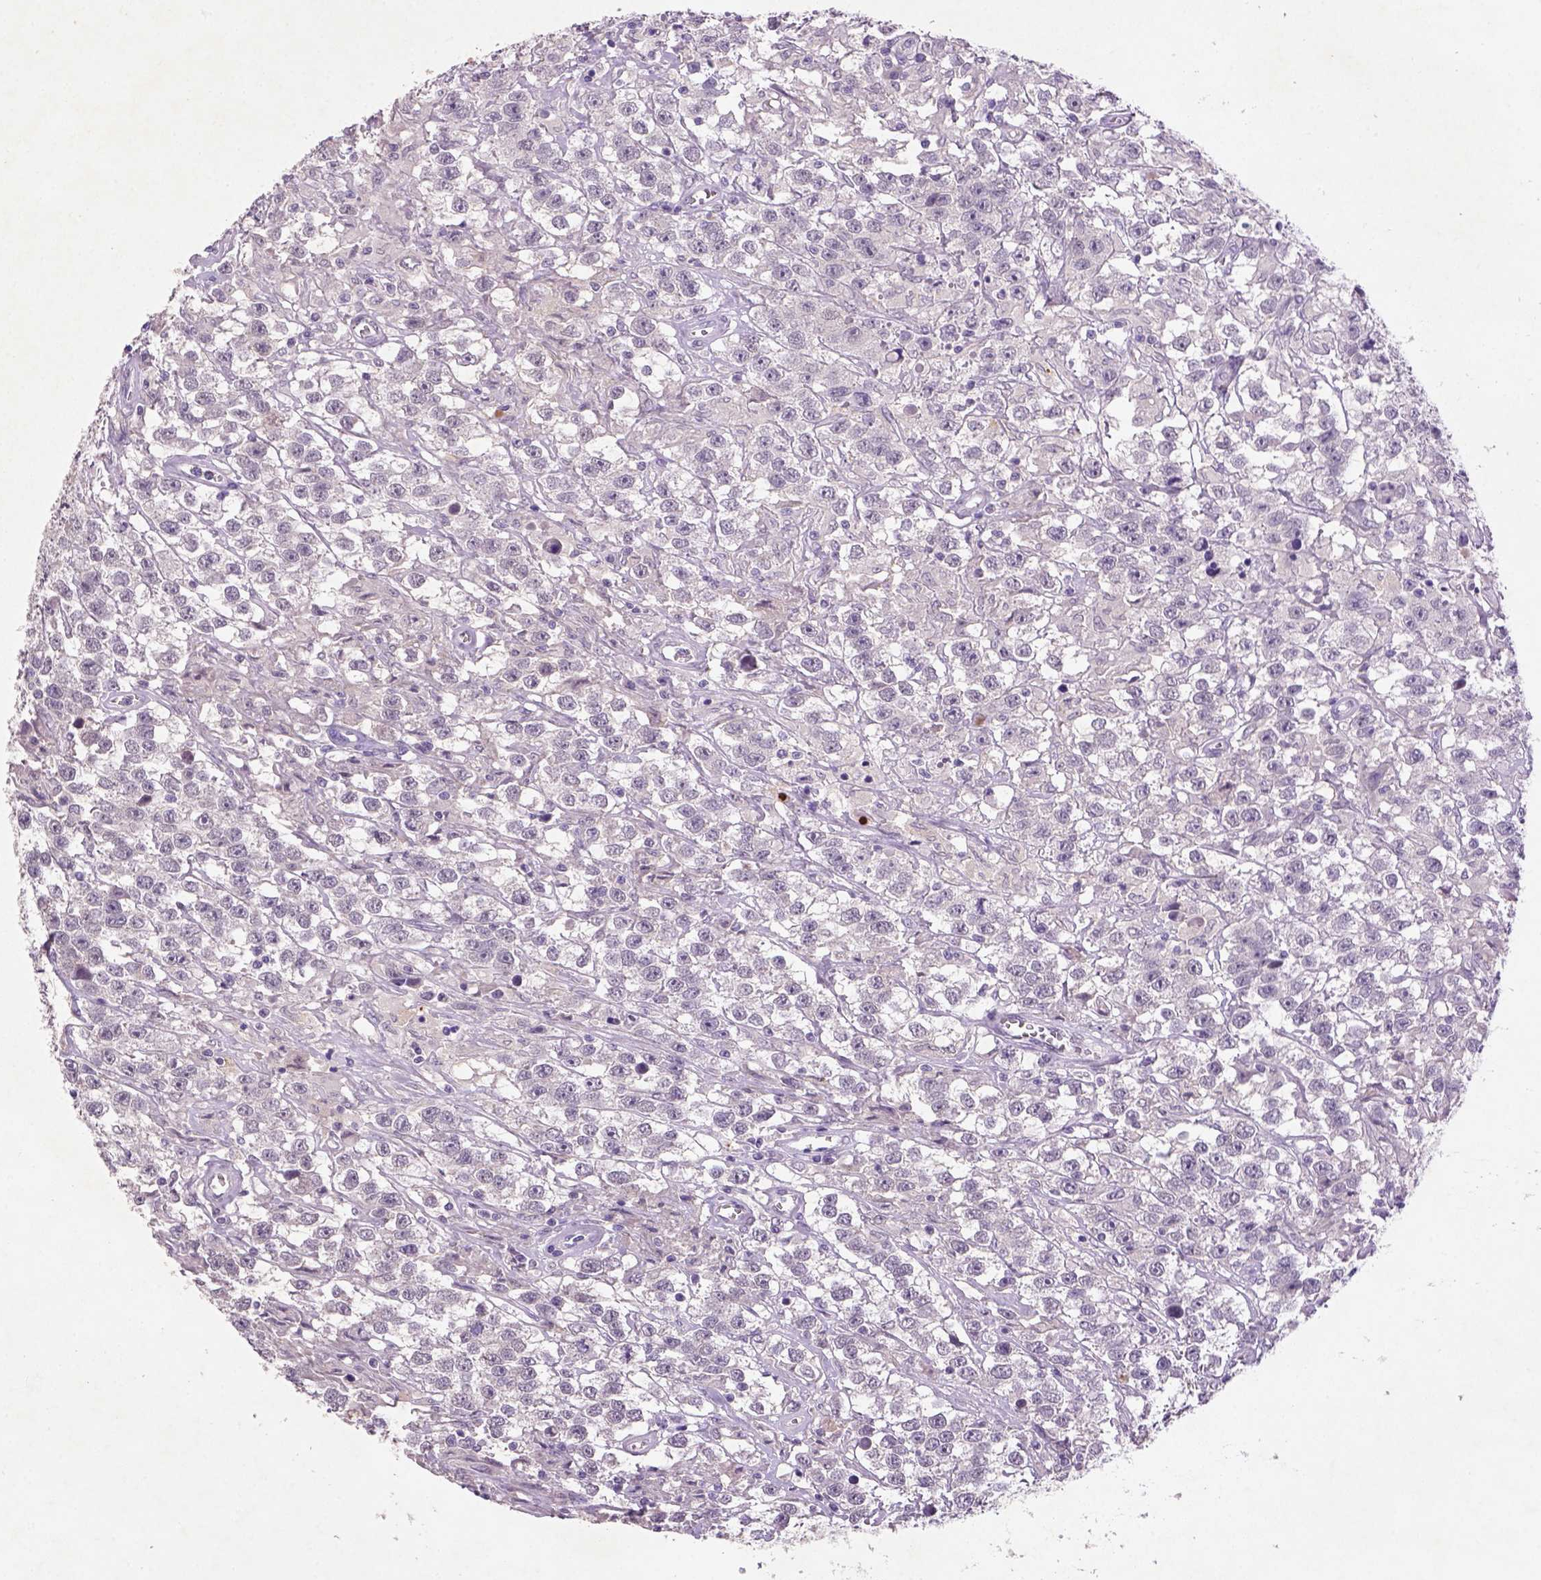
{"staining": {"intensity": "negative", "quantity": "none", "location": "none"}, "tissue": "testis cancer", "cell_type": "Tumor cells", "image_type": "cancer", "snomed": [{"axis": "morphology", "description": "Seminoma, NOS"}, {"axis": "topography", "description": "Testis"}], "caption": "This is a image of immunohistochemistry (IHC) staining of testis cancer (seminoma), which shows no expression in tumor cells.", "gene": "NLGN2", "patient": {"sex": "male", "age": 43}}